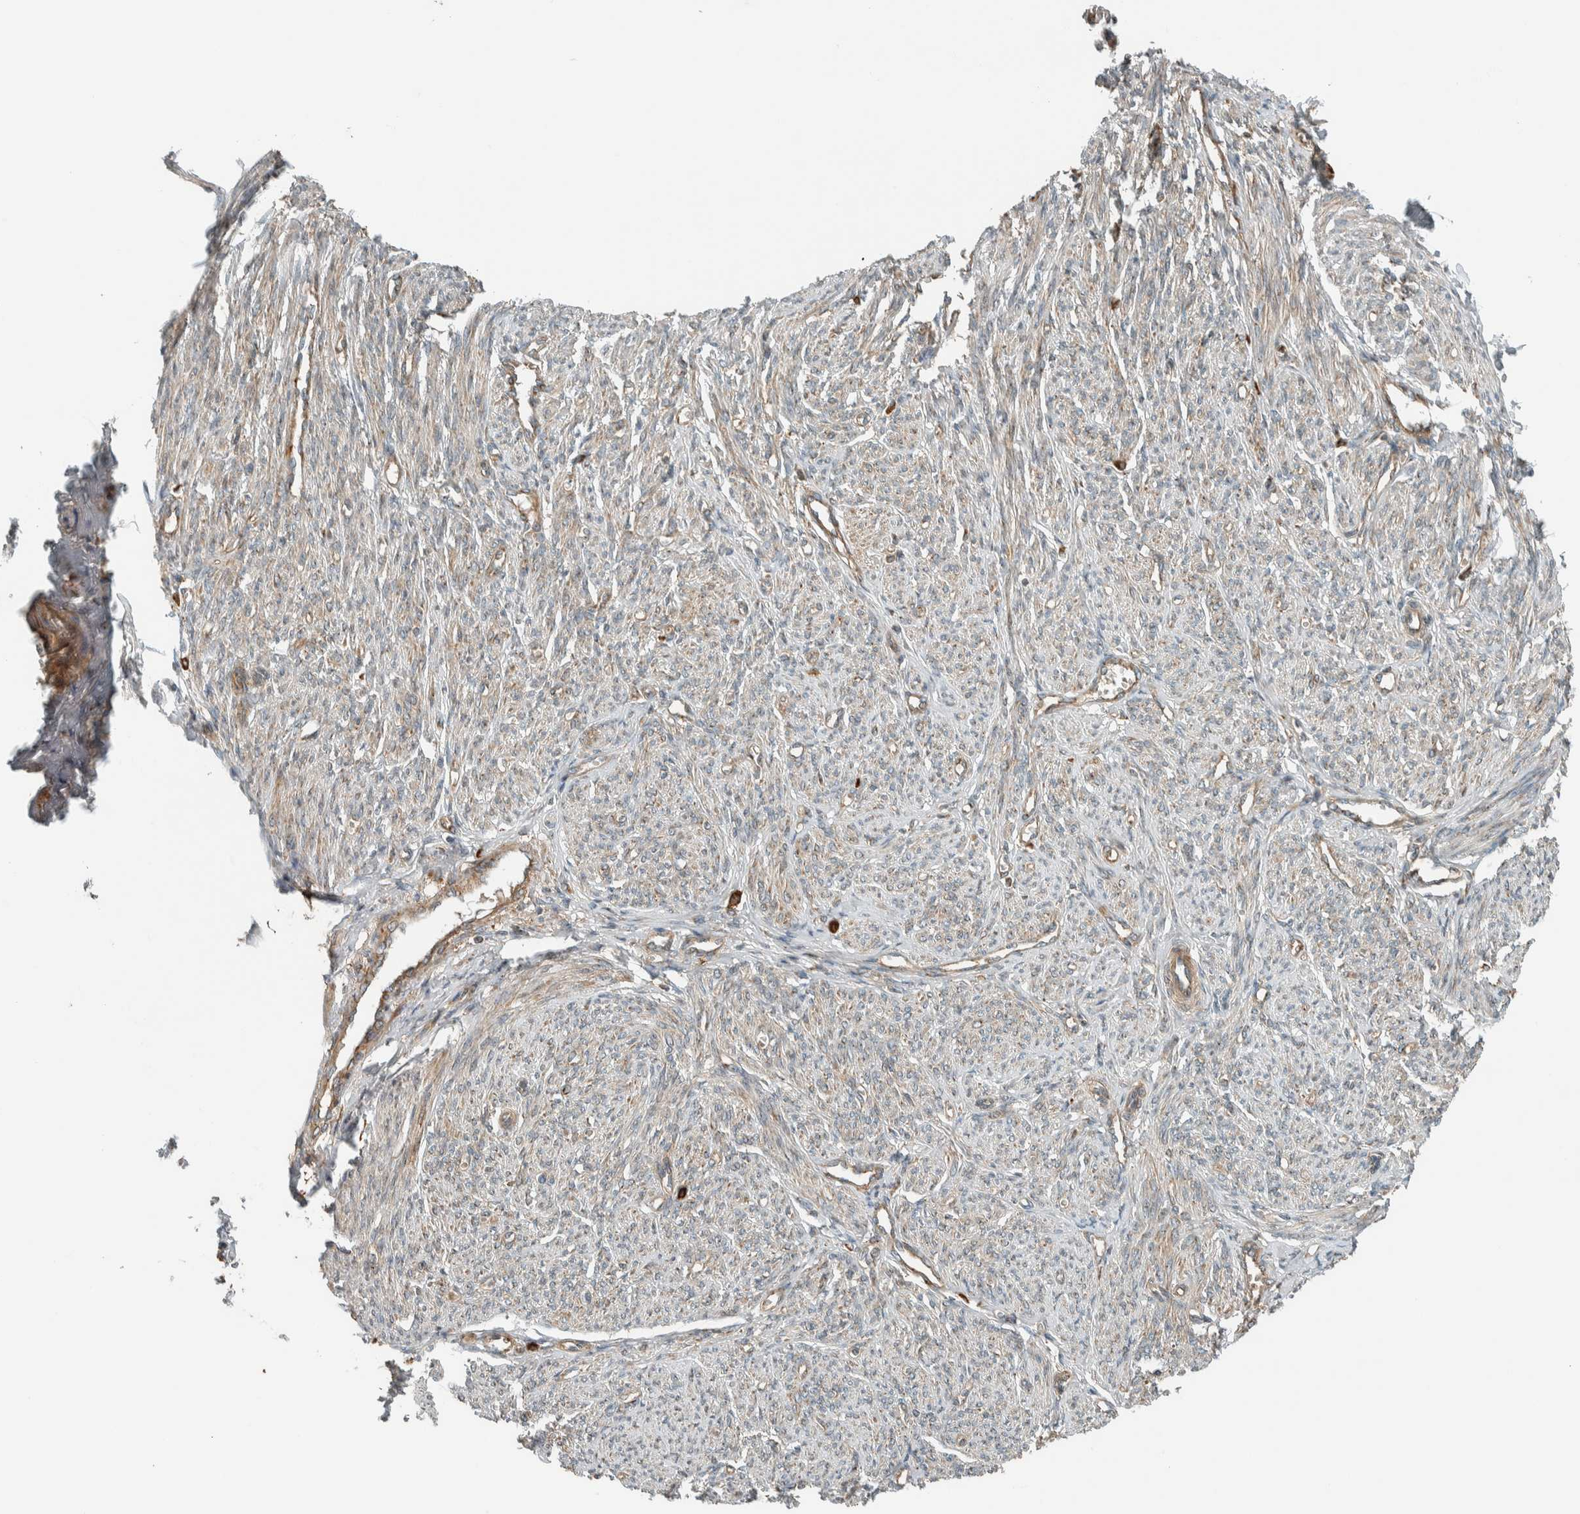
{"staining": {"intensity": "moderate", "quantity": "25%-75%", "location": "cytoplasmic/membranous"}, "tissue": "smooth muscle", "cell_type": "Smooth muscle cells", "image_type": "normal", "snomed": [{"axis": "morphology", "description": "Normal tissue, NOS"}, {"axis": "topography", "description": "Smooth muscle"}], "caption": "There is medium levels of moderate cytoplasmic/membranous expression in smooth muscle cells of normal smooth muscle, as demonstrated by immunohistochemical staining (brown color).", "gene": "EXOC7", "patient": {"sex": "female", "age": 65}}